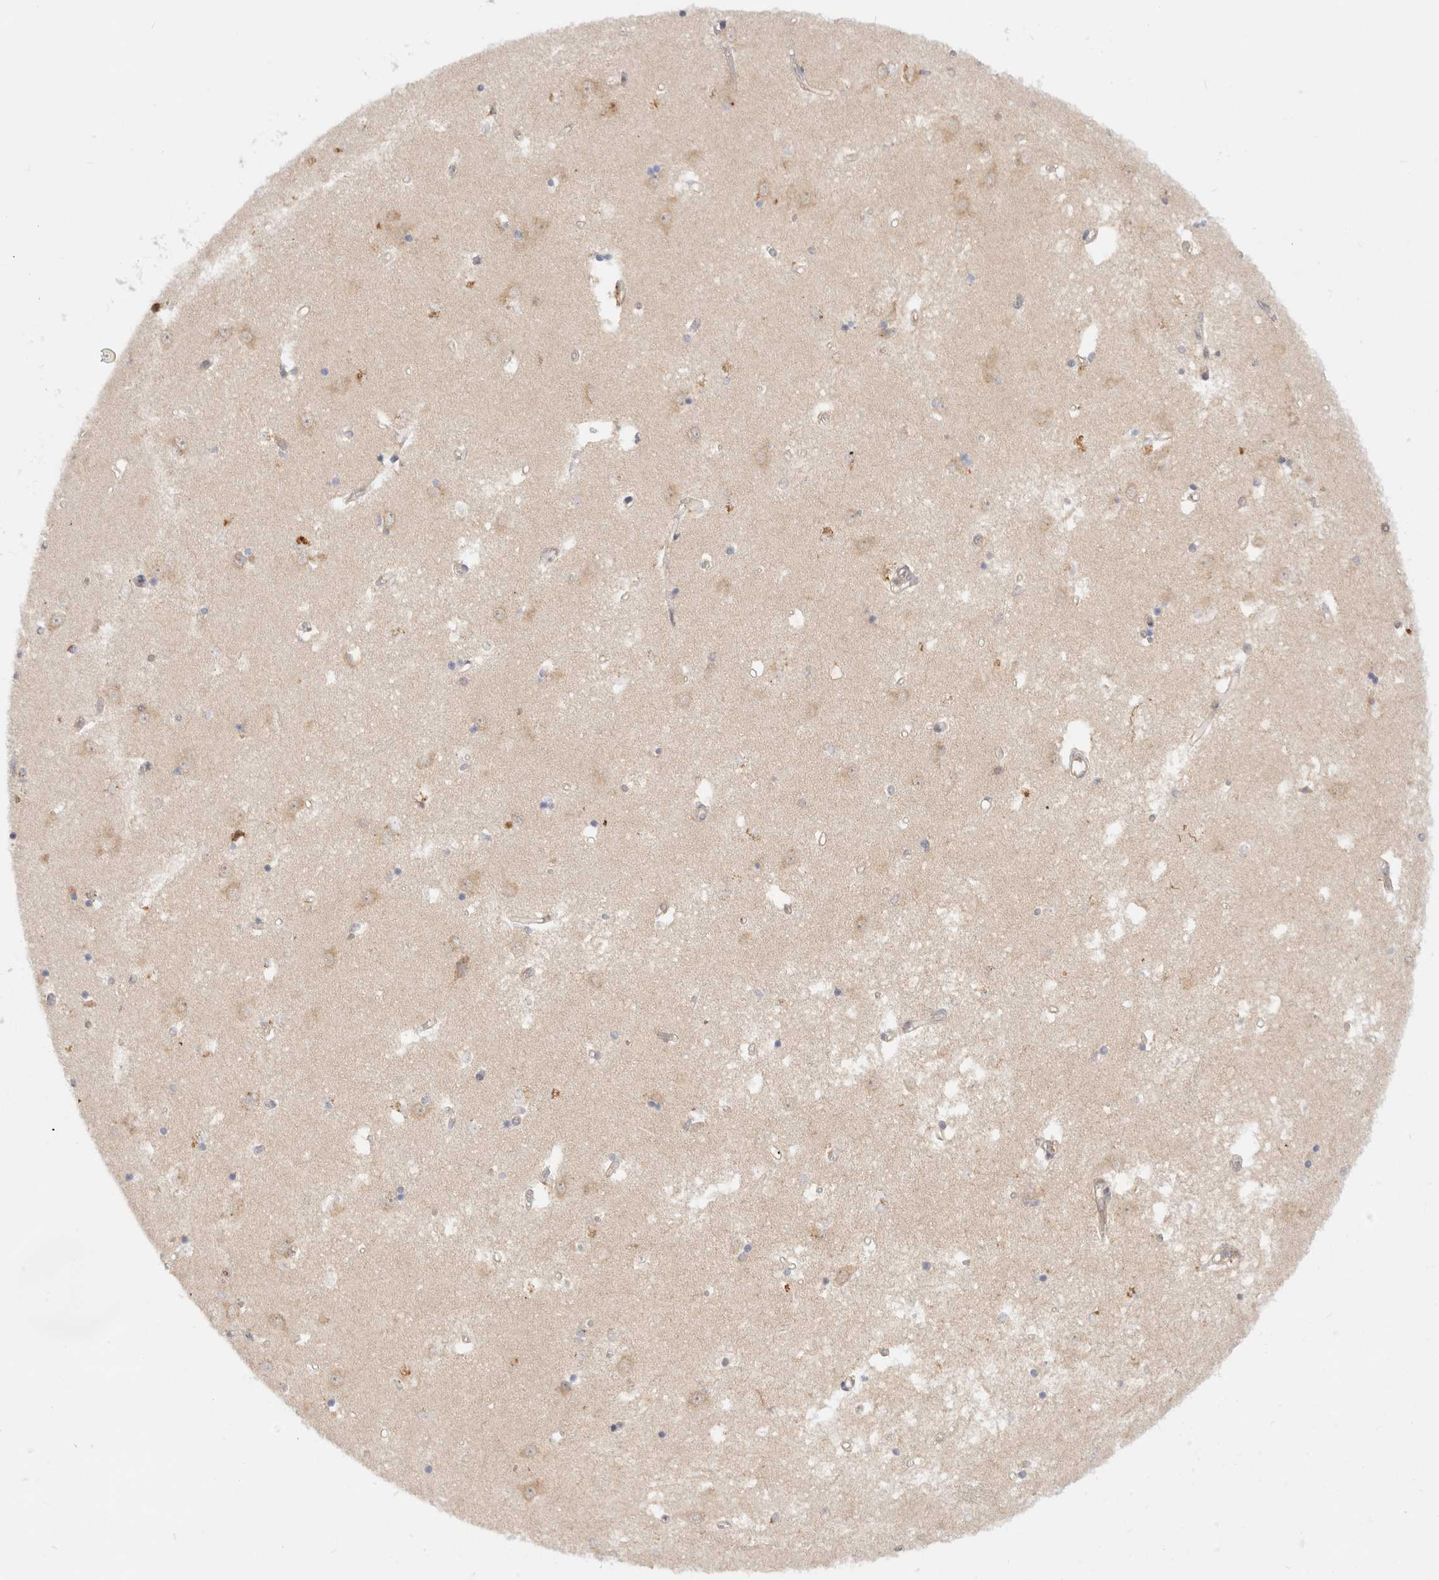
{"staining": {"intensity": "negative", "quantity": "none", "location": "none"}, "tissue": "caudate", "cell_type": "Glial cells", "image_type": "normal", "snomed": [{"axis": "morphology", "description": "Normal tissue, NOS"}, {"axis": "topography", "description": "Lateral ventricle wall"}], "caption": "DAB (3,3'-diaminobenzidine) immunohistochemical staining of unremarkable human caudate exhibits no significant positivity in glial cells. (Brightfield microscopy of DAB IHC at high magnification).", "gene": "EFCAB13", "patient": {"sex": "male", "age": 45}}